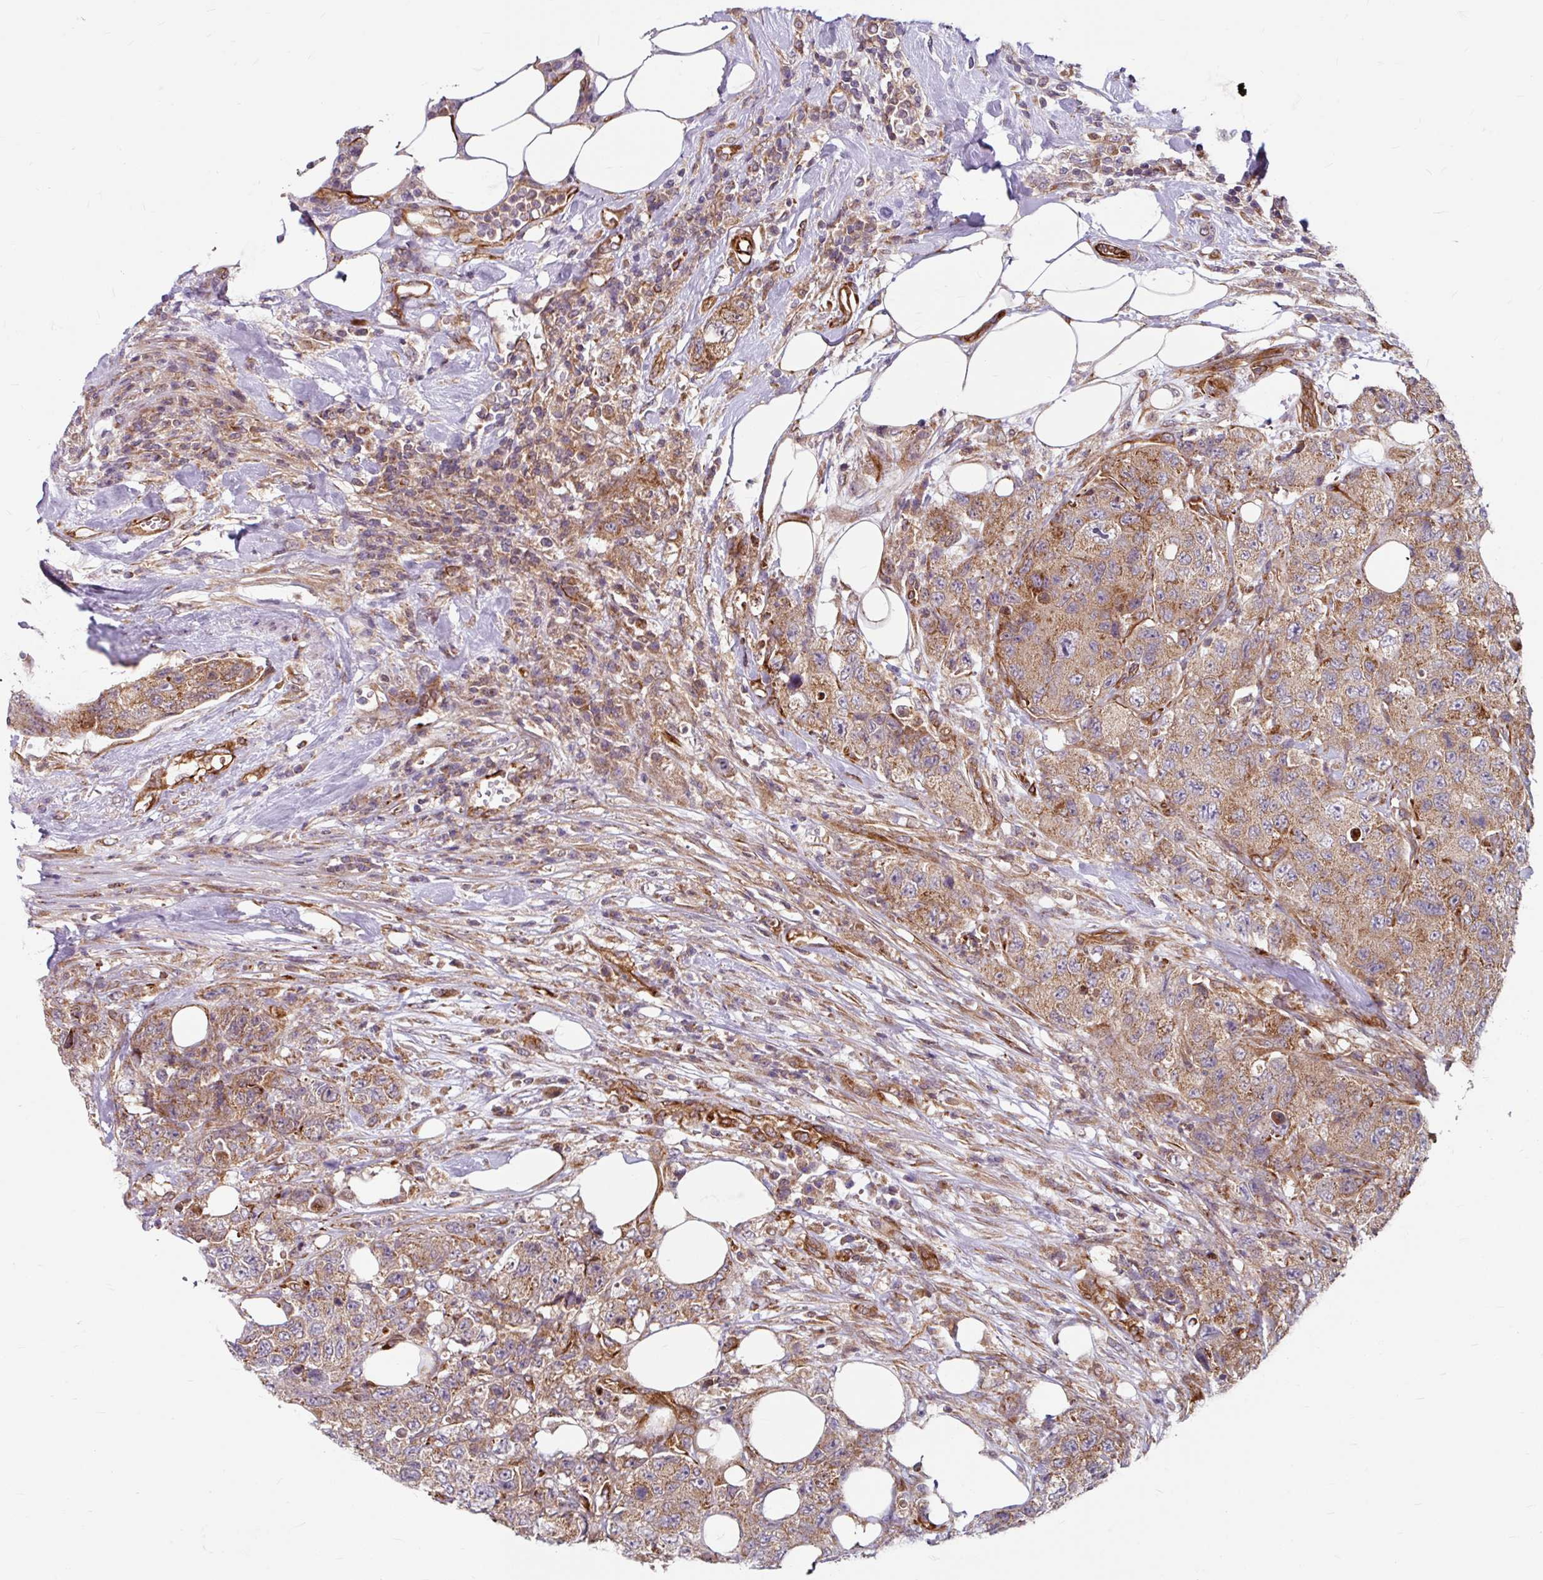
{"staining": {"intensity": "moderate", "quantity": ">75%", "location": "cytoplasmic/membranous"}, "tissue": "urothelial cancer", "cell_type": "Tumor cells", "image_type": "cancer", "snomed": [{"axis": "morphology", "description": "Urothelial carcinoma, High grade"}, {"axis": "topography", "description": "Urinary bladder"}], "caption": "A photomicrograph of urothelial cancer stained for a protein displays moderate cytoplasmic/membranous brown staining in tumor cells.", "gene": "DAAM2", "patient": {"sex": "female", "age": 78}}